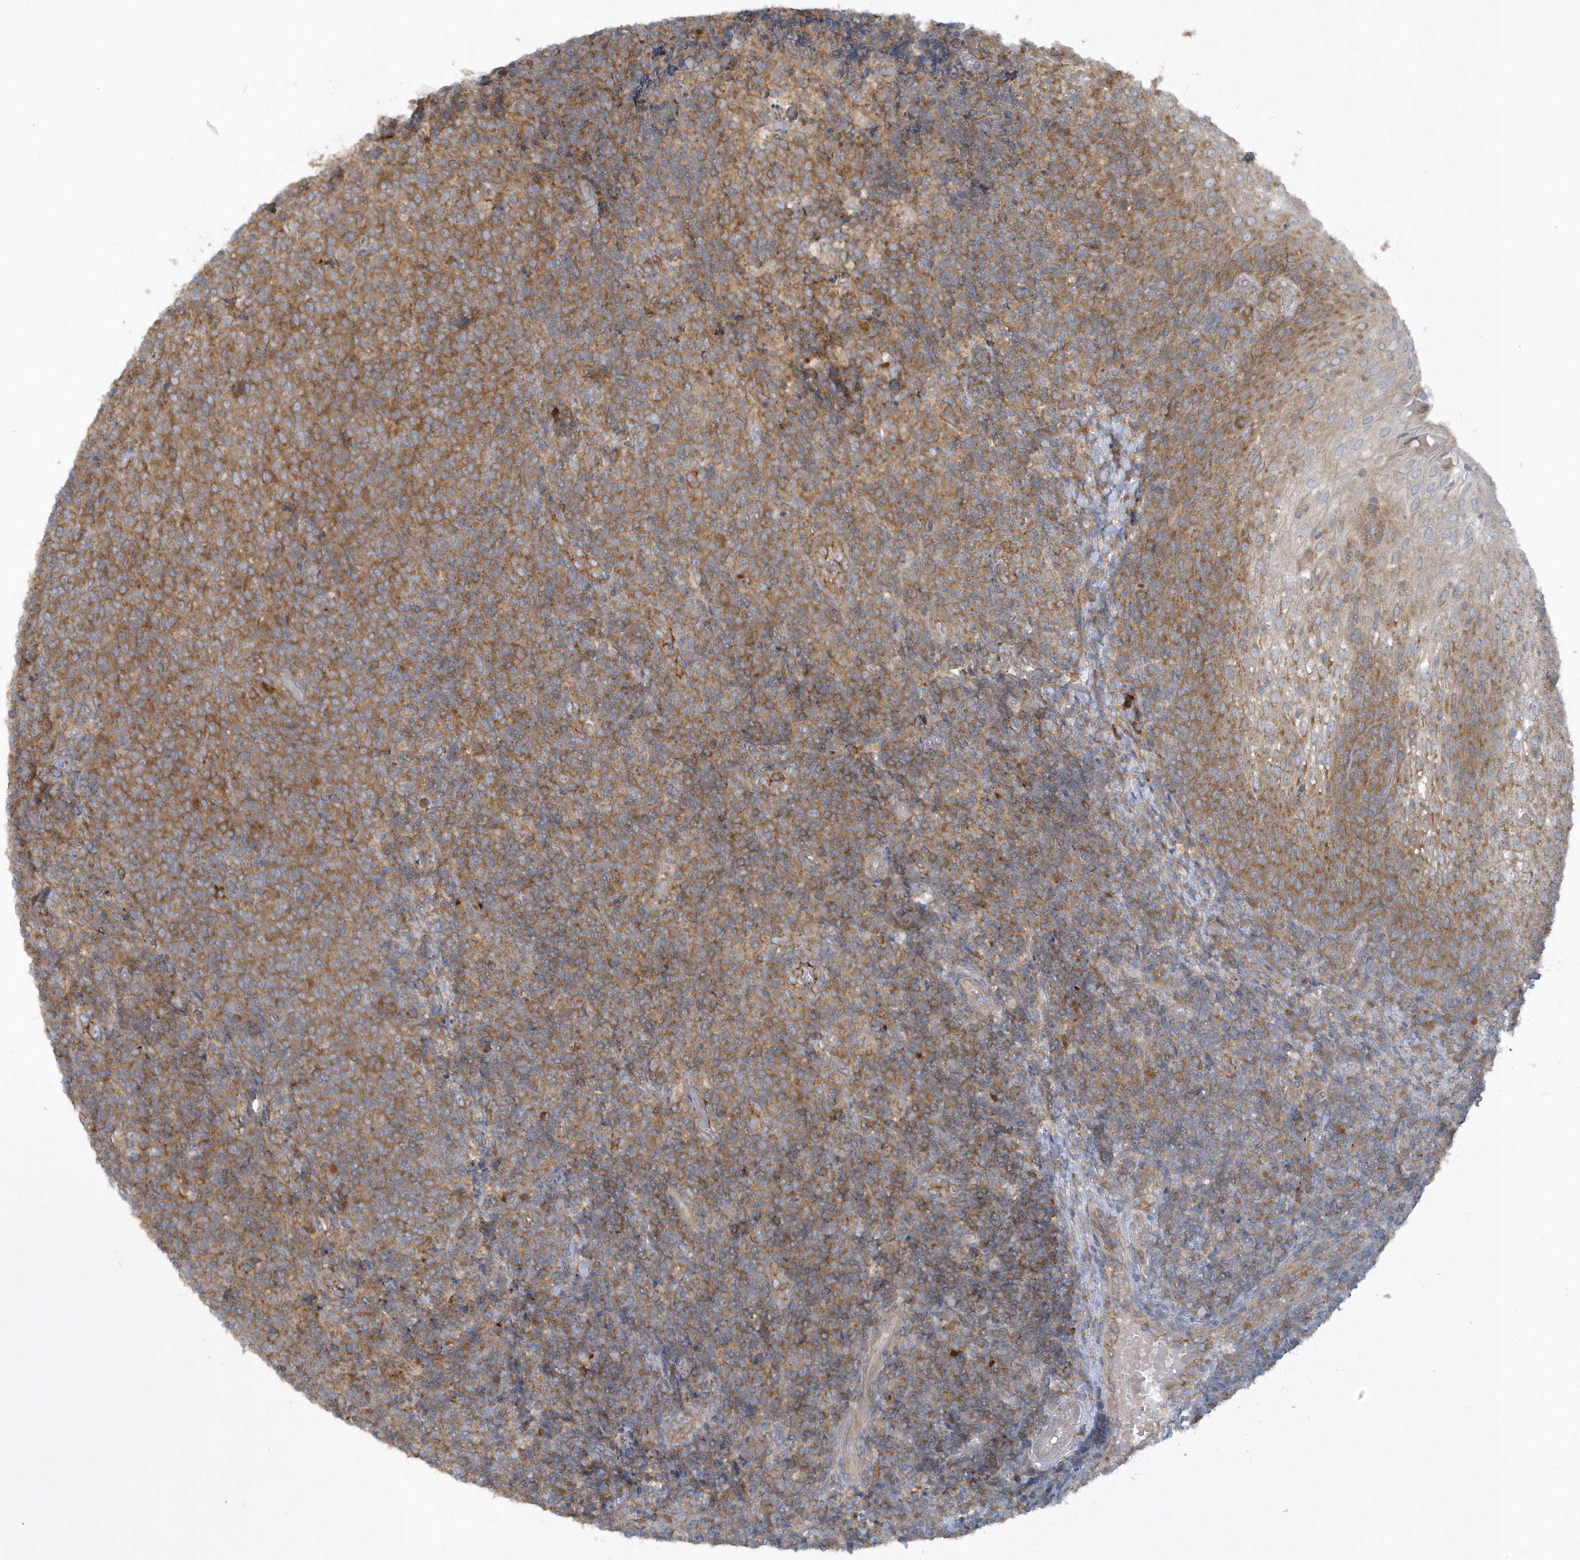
{"staining": {"intensity": "moderate", "quantity": ">75%", "location": "cytoplasmic/membranous"}, "tissue": "tonsil", "cell_type": "Germinal center cells", "image_type": "normal", "snomed": [{"axis": "morphology", "description": "Normal tissue, NOS"}, {"axis": "topography", "description": "Tonsil"}], "caption": "Immunohistochemistry (IHC) micrograph of unremarkable tonsil: tonsil stained using immunohistochemistry (IHC) reveals medium levels of moderate protein expression localized specifically in the cytoplasmic/membranous of germinal center cells, appearing as a cytoplasmic/membranous brown color.", "gene": "CNOT10", "patient": {"sex": "female", "age": 19}}